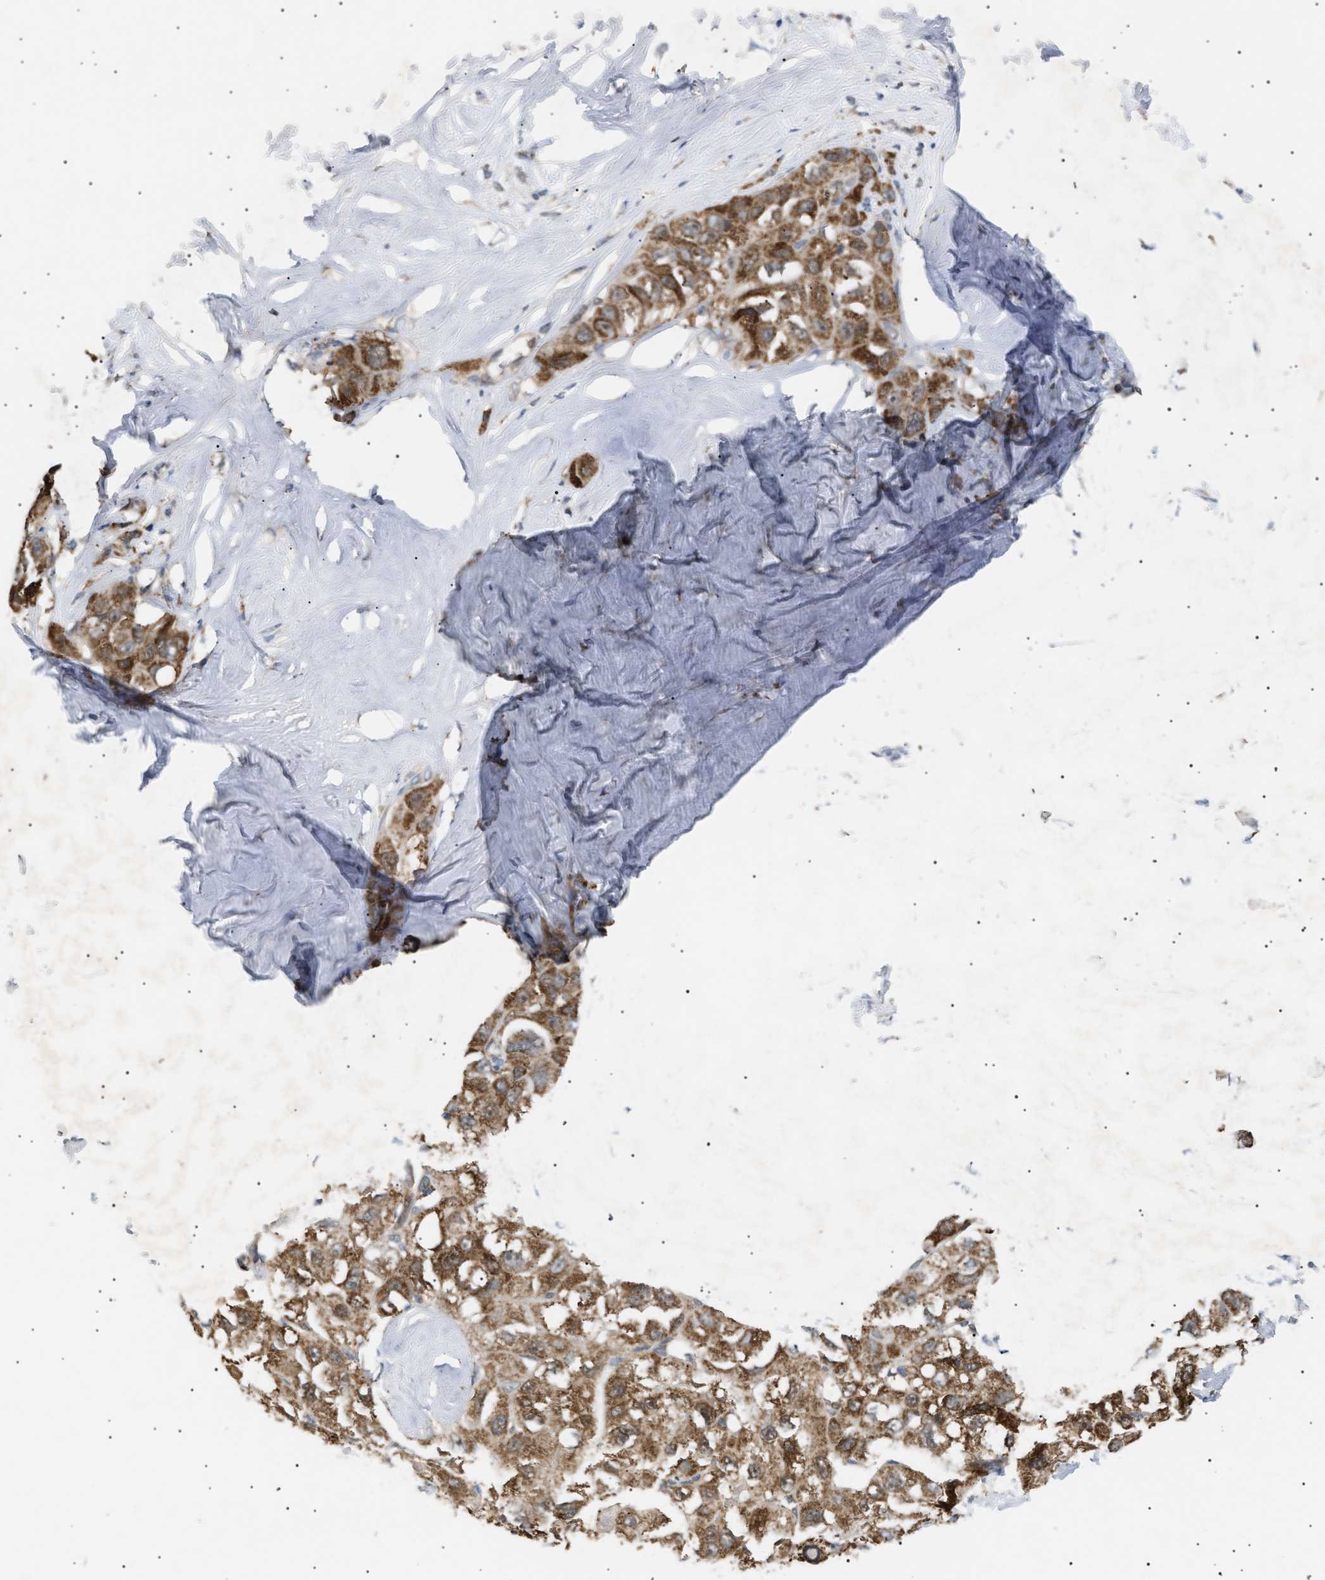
{"staining": {"intensity": "moderate", "quantity": ">75%", "location": "cytoplasmic/membranous"}, "tissue": "liver cancer", "cell_type": "Tumor cells", "image_type": "cancer", "snomed": [{"axis": "morphology", "description": "Carcinoma, Hepatocellular, NOS"}, {"axis": "topography", "description": "Liver"}], "caption": "This photomicrograph reveals immunohistochemistry staining of liver cancer, with medium moderate cytoplasmic/membranous staining in about >75% of tumor cells.", "gene": "SIRT5", "patient": {"sex": "male", "age": 80}}